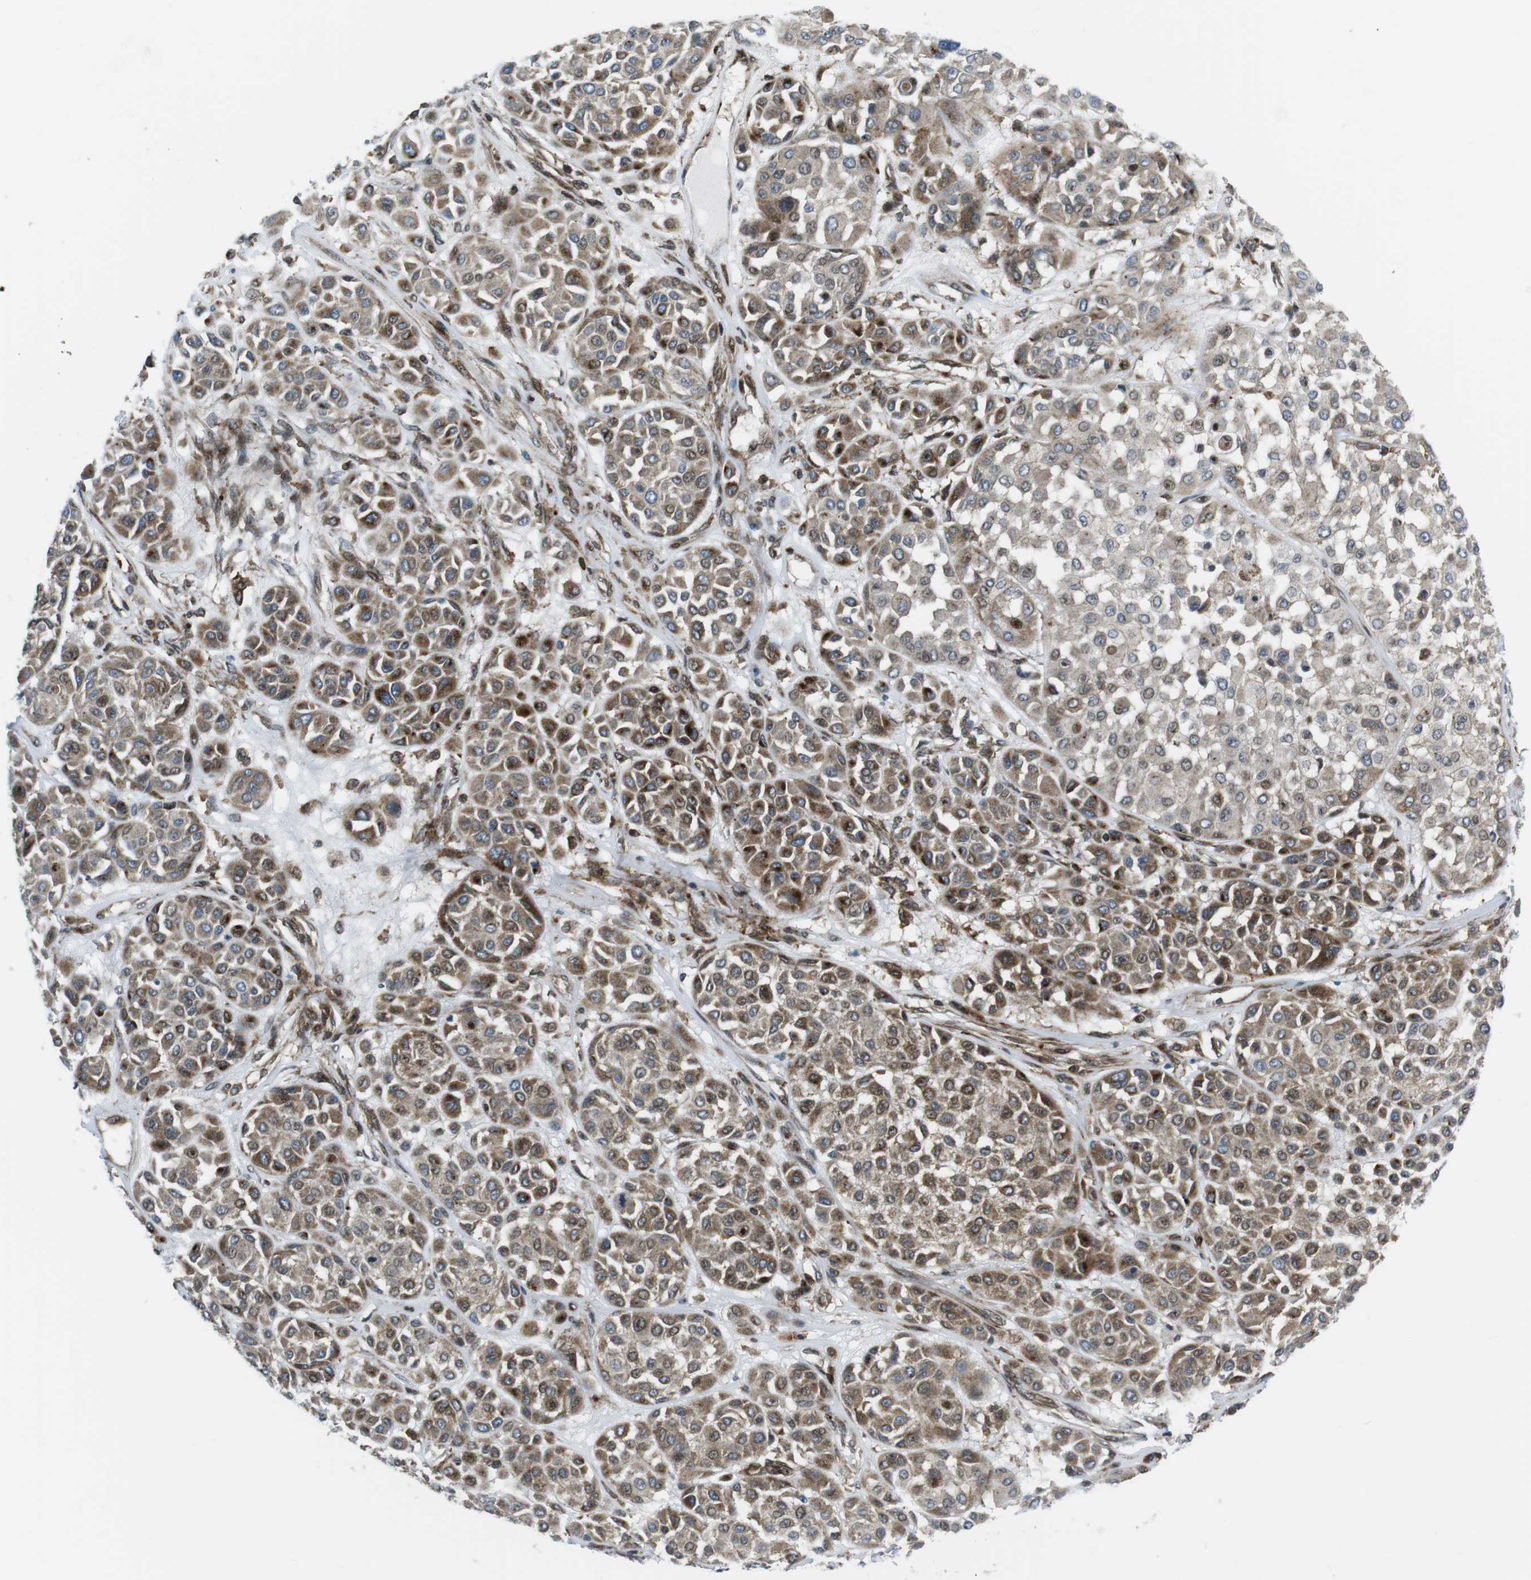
{"staining": {"intensity": "moderate", "quantity": "25%-75%", "location": "cytoplasmic/membranous,nuclear"}, "tissue": "melanoma", "cell_type": "Tumor cells", "image_type": "cancer", "snomed": [{"axis": "morphology", "description": "Malignant melanoma, Metastatic site"}, {"axis": "topography", "description": "Soft tissue"}], "caption": "Protein expression analysis of malignant melanoma (metastatic site) reveals moderate cytoplasmic/membranous and nuclear staining in approximately 25%-75% of tumor cells.", "gene": "CUL7", "patient": {"sex": "male", "age": 41}}